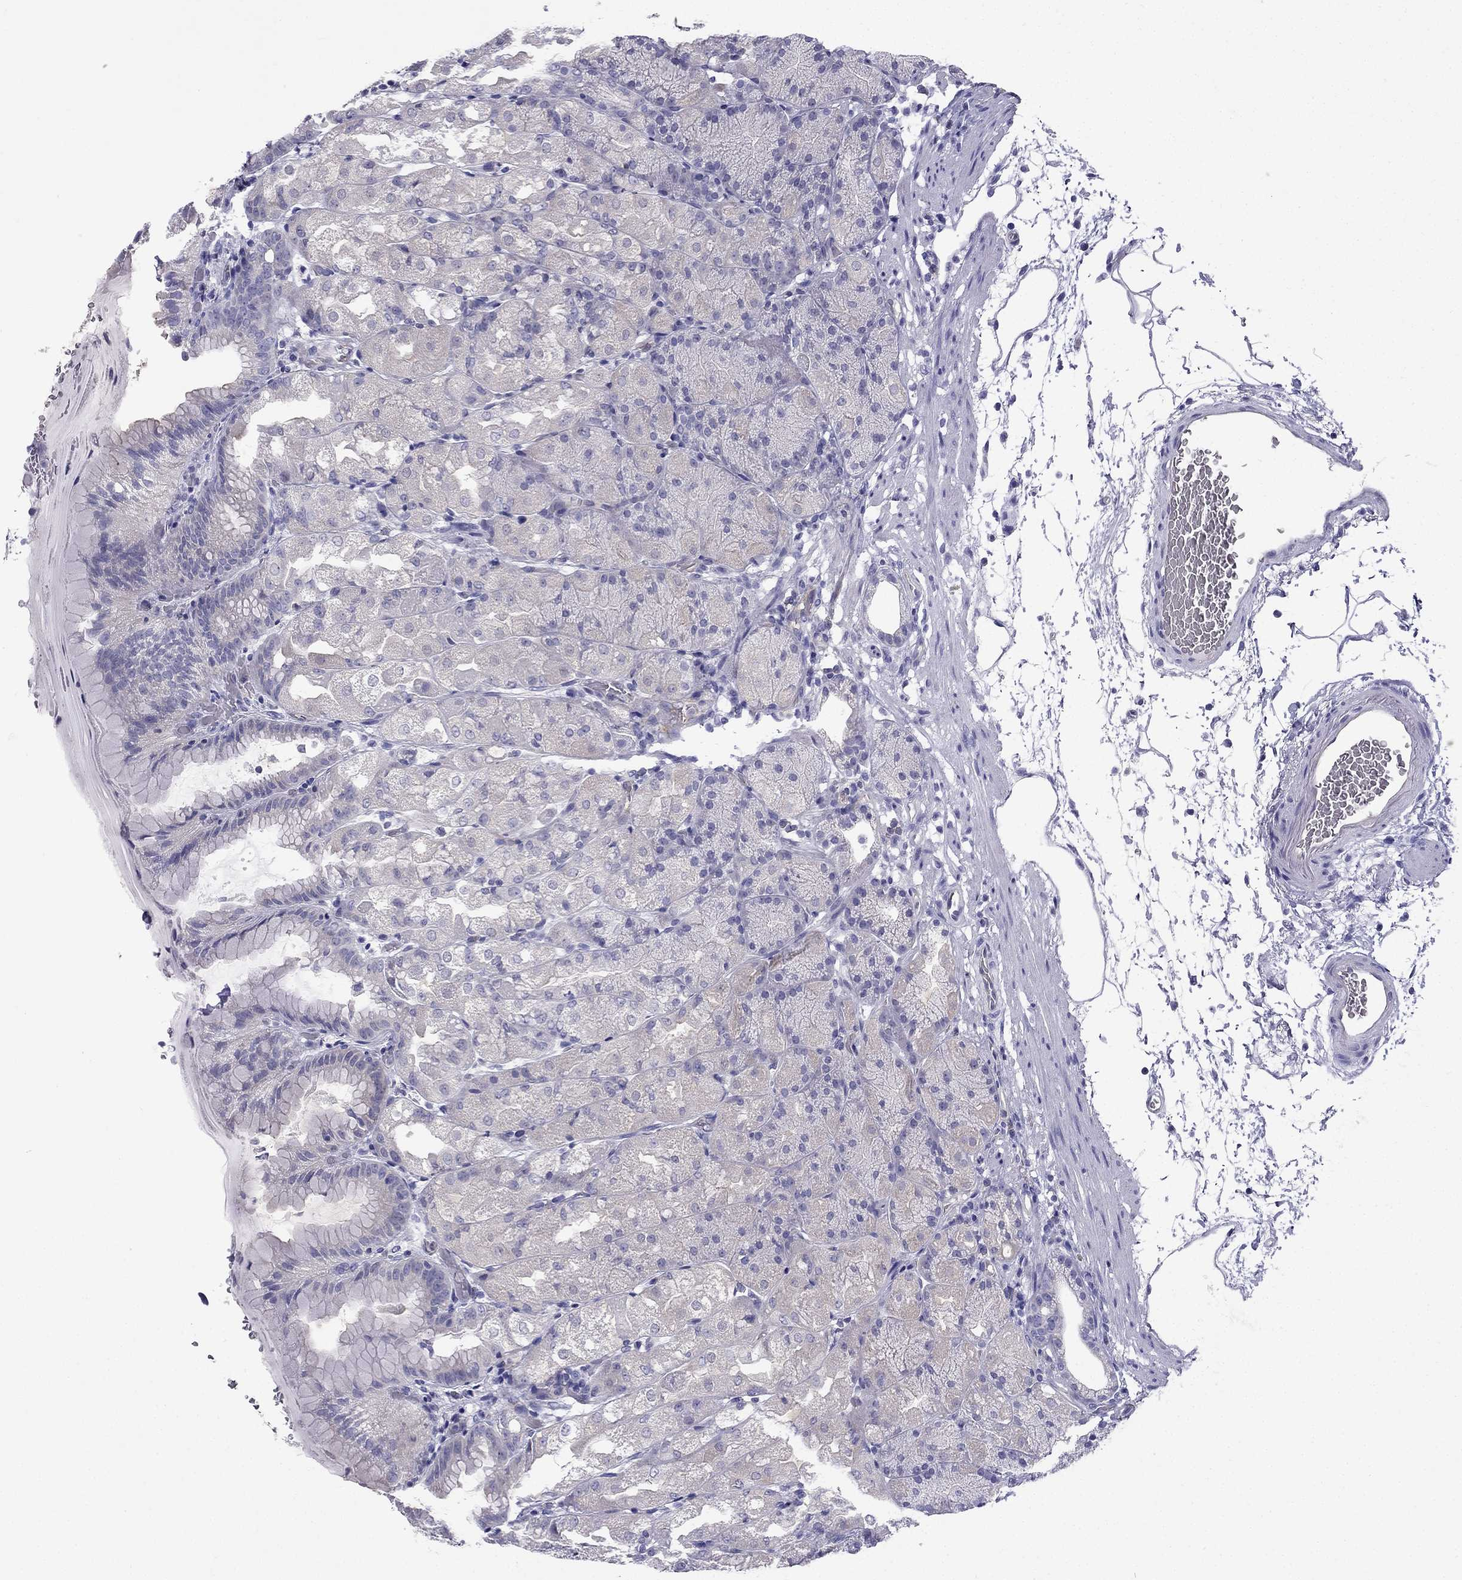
{"staining": {"intensity": "negative", "quantity": "none", "location": "none"}, "tissue": "stomach", "cell_type": "Glandular cells", "image_type": "normal", "snomed": [{"axis": "morphology", "description": "Normal tissue, NOS"}, {"axis": "topography", "description": "Stomach, upper"}, {"axis": "topography", "description": "Stomach"}, {"axis": "topography", "description": "Stomach, lower"}], "caption": "Immunohistochemistry image of normal human stomach stained for a protein (brown), which displays no staining in glandular cells. (DAB immunohistochemistry visualized using brightfield microscopy, high magnification).", "gene": "GJA8", "patient": {"sex": "male", "age": 62}}